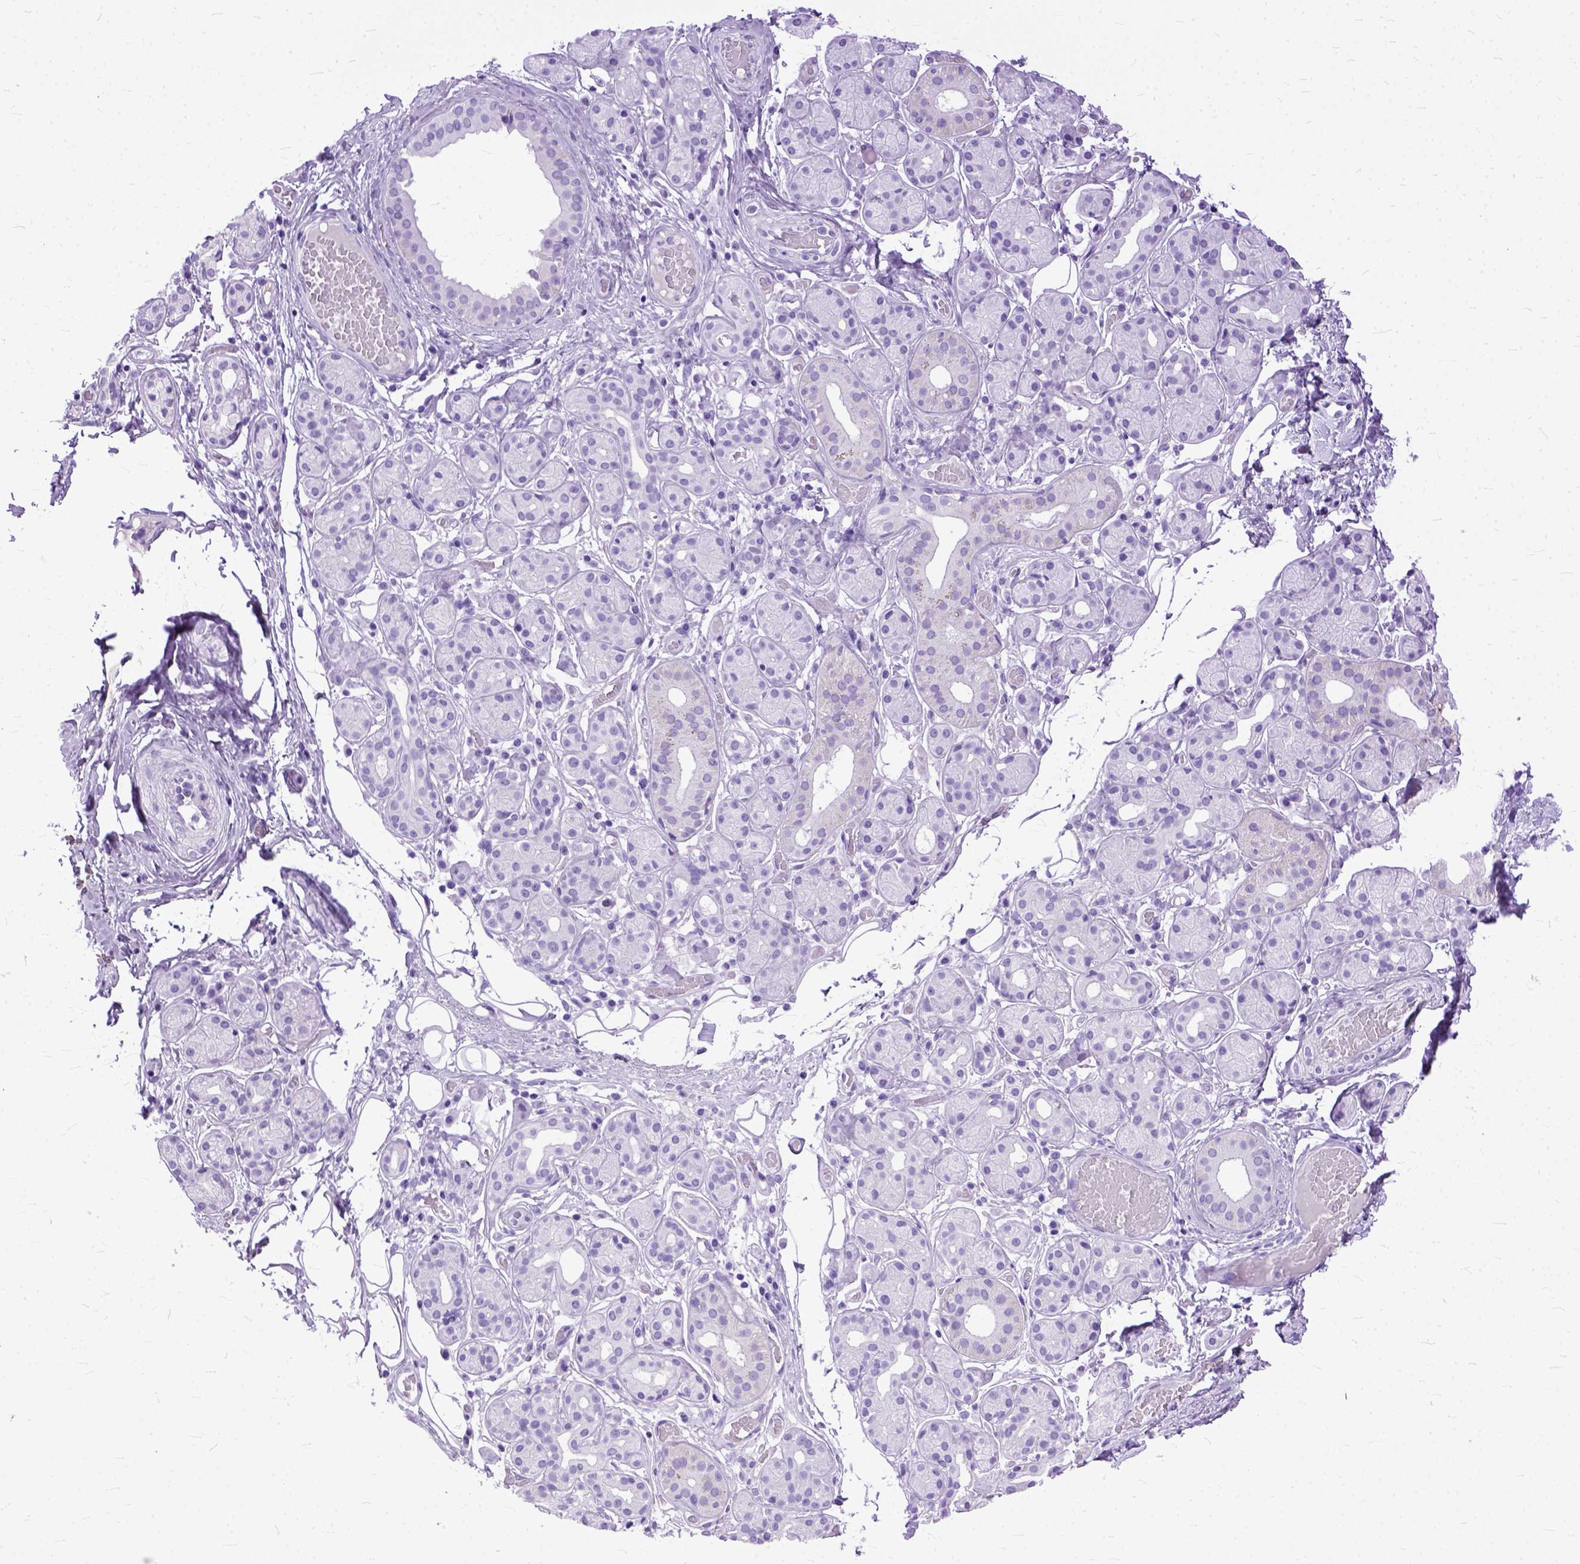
{"staining": {"intensity": "negative", "quantity": "none", "location": "none"}, "tissue": "salivary gland", "cell_type": "Glandular cells", "image_type": "normal", "snomed": [{"axis": "morphology", "description": "Normal tissue, NOS"}, {"axis": "topography", "description": "Salivary gland"}, {"axis": "topography", "description": "Peripheral nerve tissue"}], "caption": "An image of salivary gland stained for a protein displays no brown staining in glandular cells. The staining is performed using DAB (3,3'-diaminobenzidine) brown chromogen with nuclei counter-stained in using hematoxylin.", "gene": "GNGT1", "patient": {"sex": "male", "age": 71}}